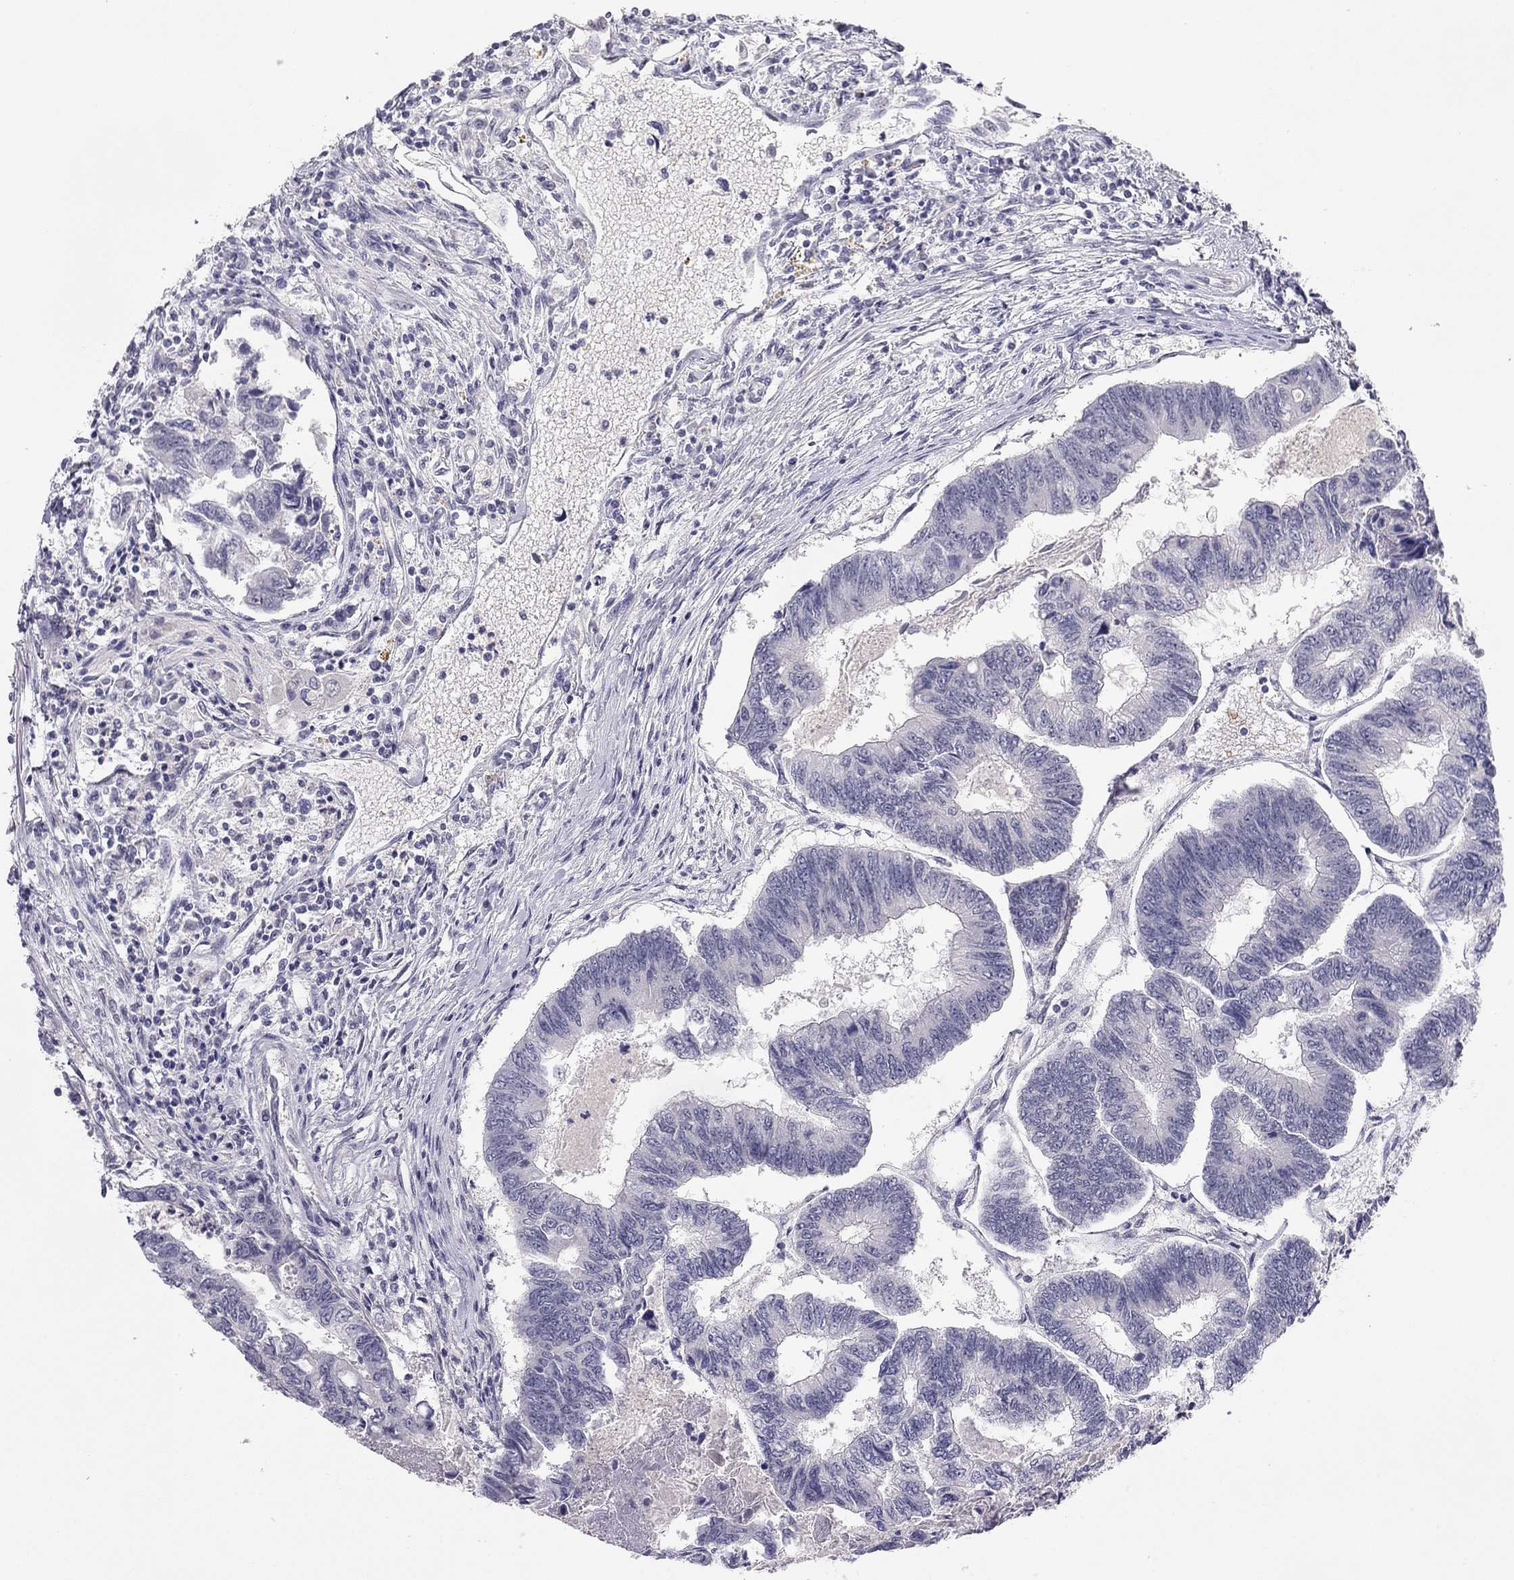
{"staining": {"intensity": "negative", "quantity": "none", "location": "none"}, "tissue": "colorectal cancer", "cell_type": "Tumor cells", "image_type": "cancer", "snomed": [{"axis": "morphology", "description": "Adenocarcinoma, NOS"}, {"axis": "topography", "description": "Colon"}], "caption": "An immunohistochemistry (IHC) photomicrograph of adenocarcinoma (colorectal) is shown. There is no staining in tumor cells of adenocarcinoma (colorectal).", "gene": "ADORA2A", "patient": {"sex": "female", "age": 65}}